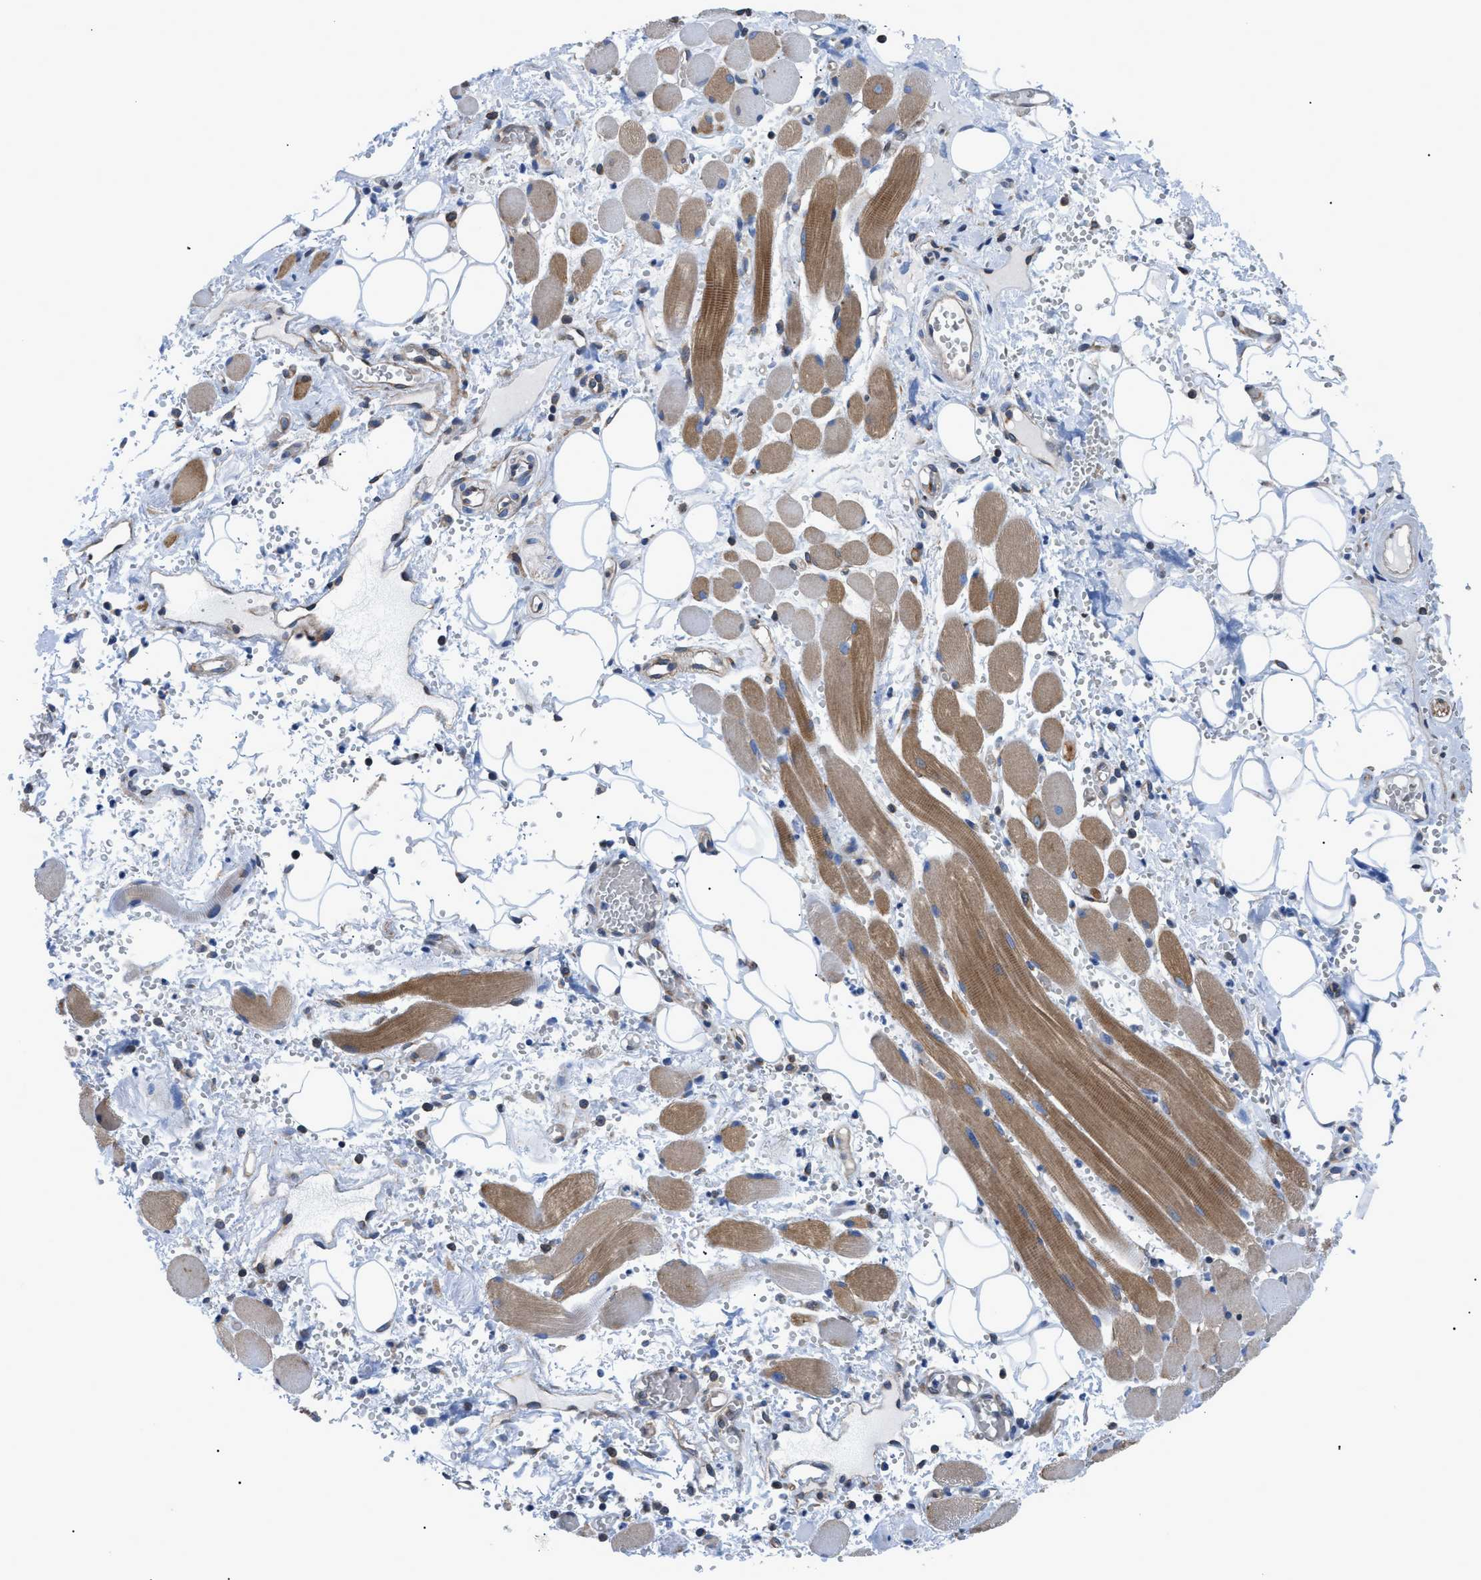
{"staining": {"intensity": "negative", "quantity": "none", "location": "none"}, "tissue": "adipose tissue", "cell_type": "Adipocytes", "image_type": "normal", "snomed": [{"axis": "morphology", "description": "Squamous cell carcinoma, NOS"}, {"axis": "topography", "description": "Oral tissue"}, {"axis": "topography", "description": "Head-Neck"}], "caption": "Immunohistochemistry histopathology image of unremarkable adipose tissue: adipose tissue stained with DAB reveals no significant protein staining in adipocytes.", "gene": "DMAC1", "patient": {"sex": "female", "age": 50}}